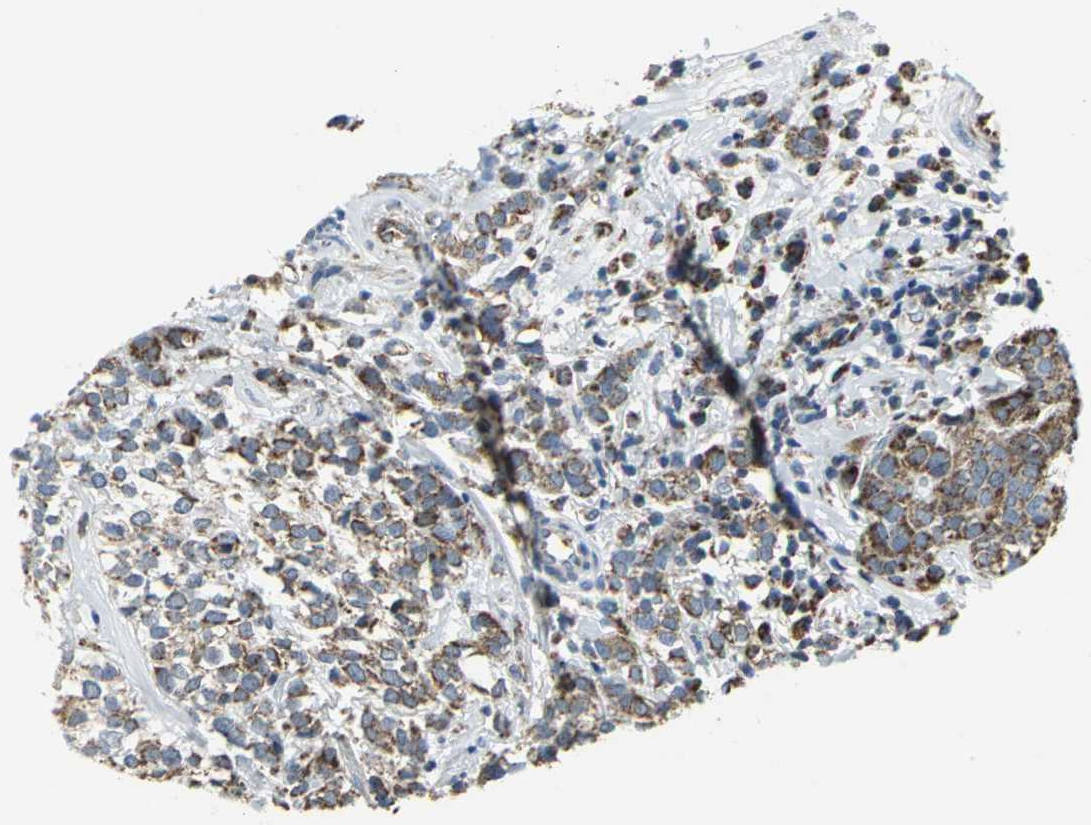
{"staining": {"intensity": "moderate", "quantity": ">75%", "location": "cytoplasmic/membranous"}, "tissue": "head and neck cancer", "cell_type": "Tumor cells", "image_type": "cancer", "snomed": [{"axis": "morphology", "description": "Adenocarcinoma, NOS"}, {"axis": "topography", "description": "Salivary gland"}, {"axis": "topography", "description": "Head-Neck"}], "caption": "The image shows immunohistochemical staining of adenocarcinoma (head and neck). There is moderate cytoplasmic/membranous expression is appreciated in about >75% of tumor cells.", "gene": "NTRK1", "patient": {"sex": "female", "age": 65}}